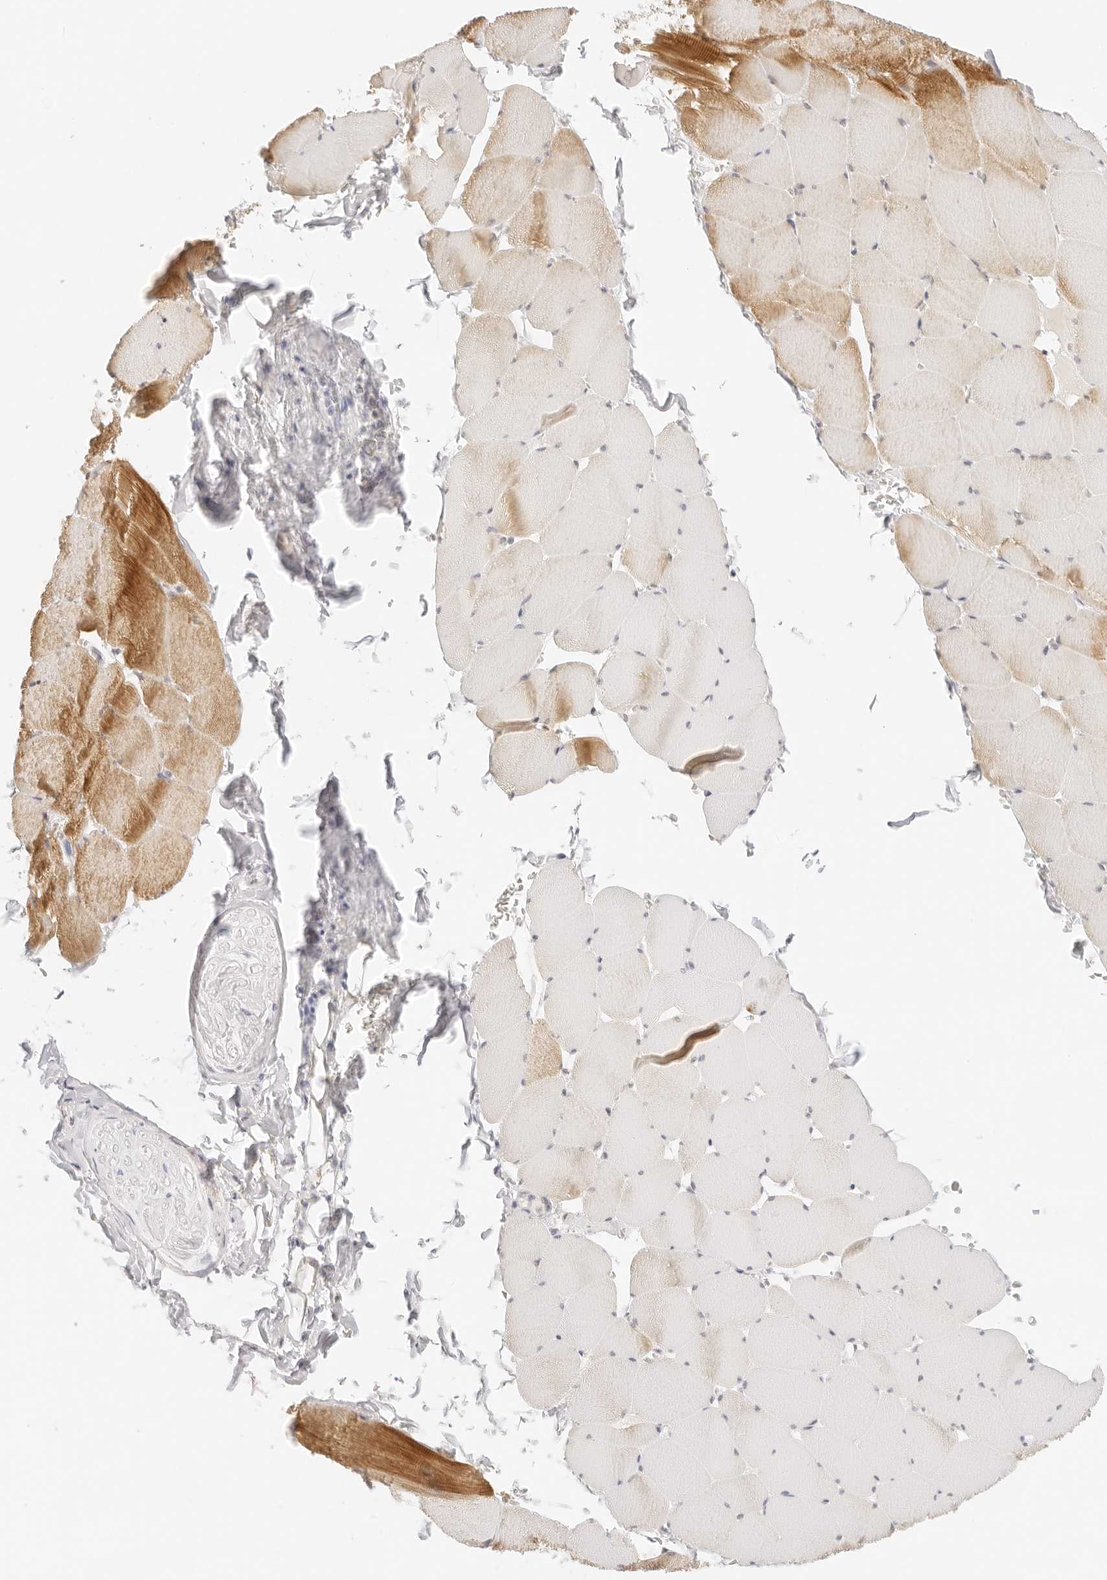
{"staining": {"intensity": "moderate", "quantity": "25%-75%", "location": "cytoplasmic/membranous"}, "tissue": "skeletal muscle", "cell_type": "Myocytes", "image_type": "normal", "snomed": [{"axis": "morphology", "description": "Normal tissue, NOS"}, {"axis": "topography", "description": "Skeletal muscle"}], "caption": "Immunohistochemistry histopathology image of unremarkable human skeletal muscle stained for a protein (brown), which demonstrates medium levels of moderate cytoplasmic/membranous staining in about 25%-75% of myocytes.", "gene": "ITGA6", "patient": {"sex": "male", "age": 62}}